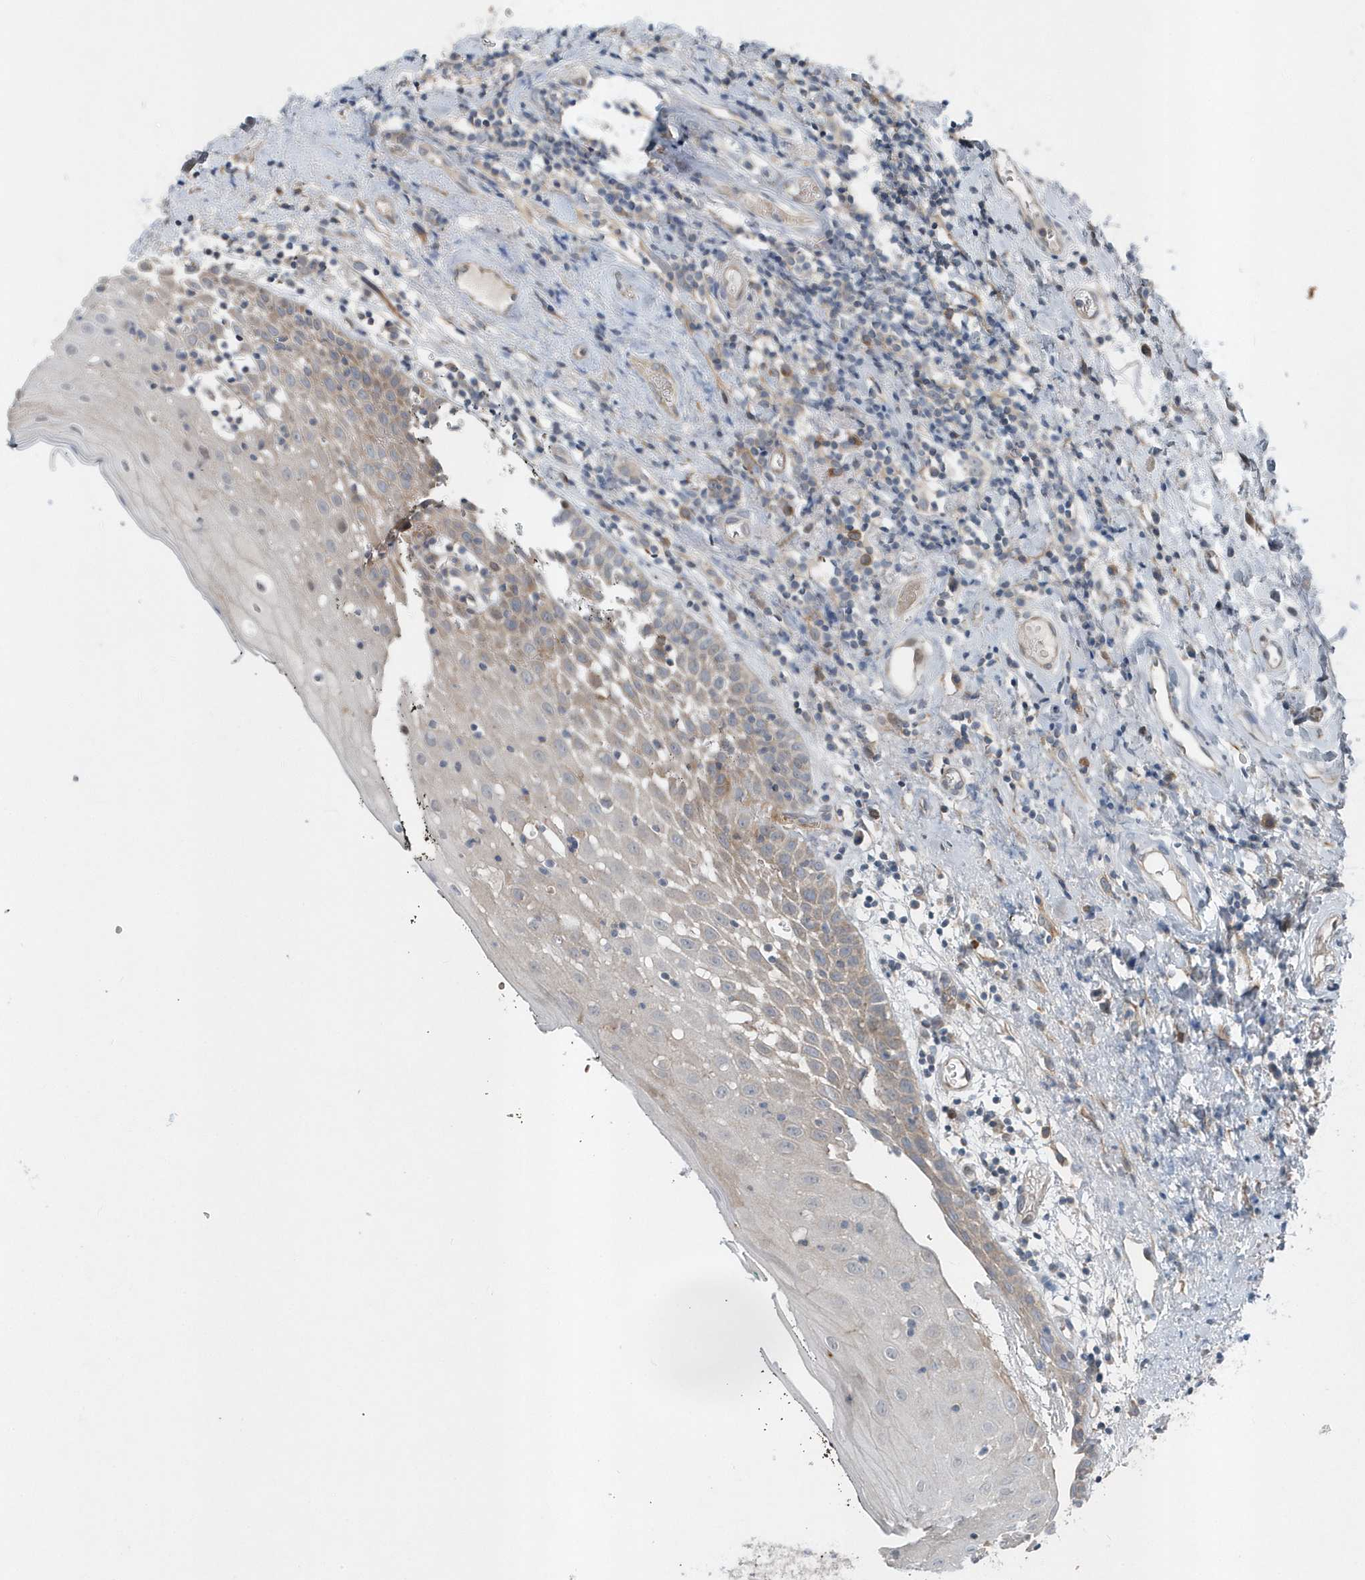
{"staining": {"intensity": "weak", "quantity": "25%-75%", "location": "cytoplasmic/membranous"}, "tissue": "oral mucosa", "cell_type": "Squamous epithelial cells", "image_type": "normal", "snomed": [{"axis": "morphology", "description": "Normal tissue, NOS"}, {"axis": "topography", "description": "Oral tissue"}], "caption": "Protein staining by IHC exhibits weak cytoplasmic/membranous positivity in about 25%-75% of squamous epithelial cells in benign oral mucosa. (DAB IHC with brightfield microscopy, high magnification).", "gene": "MCC", "patient": {"sex": "male", "age": 74}}